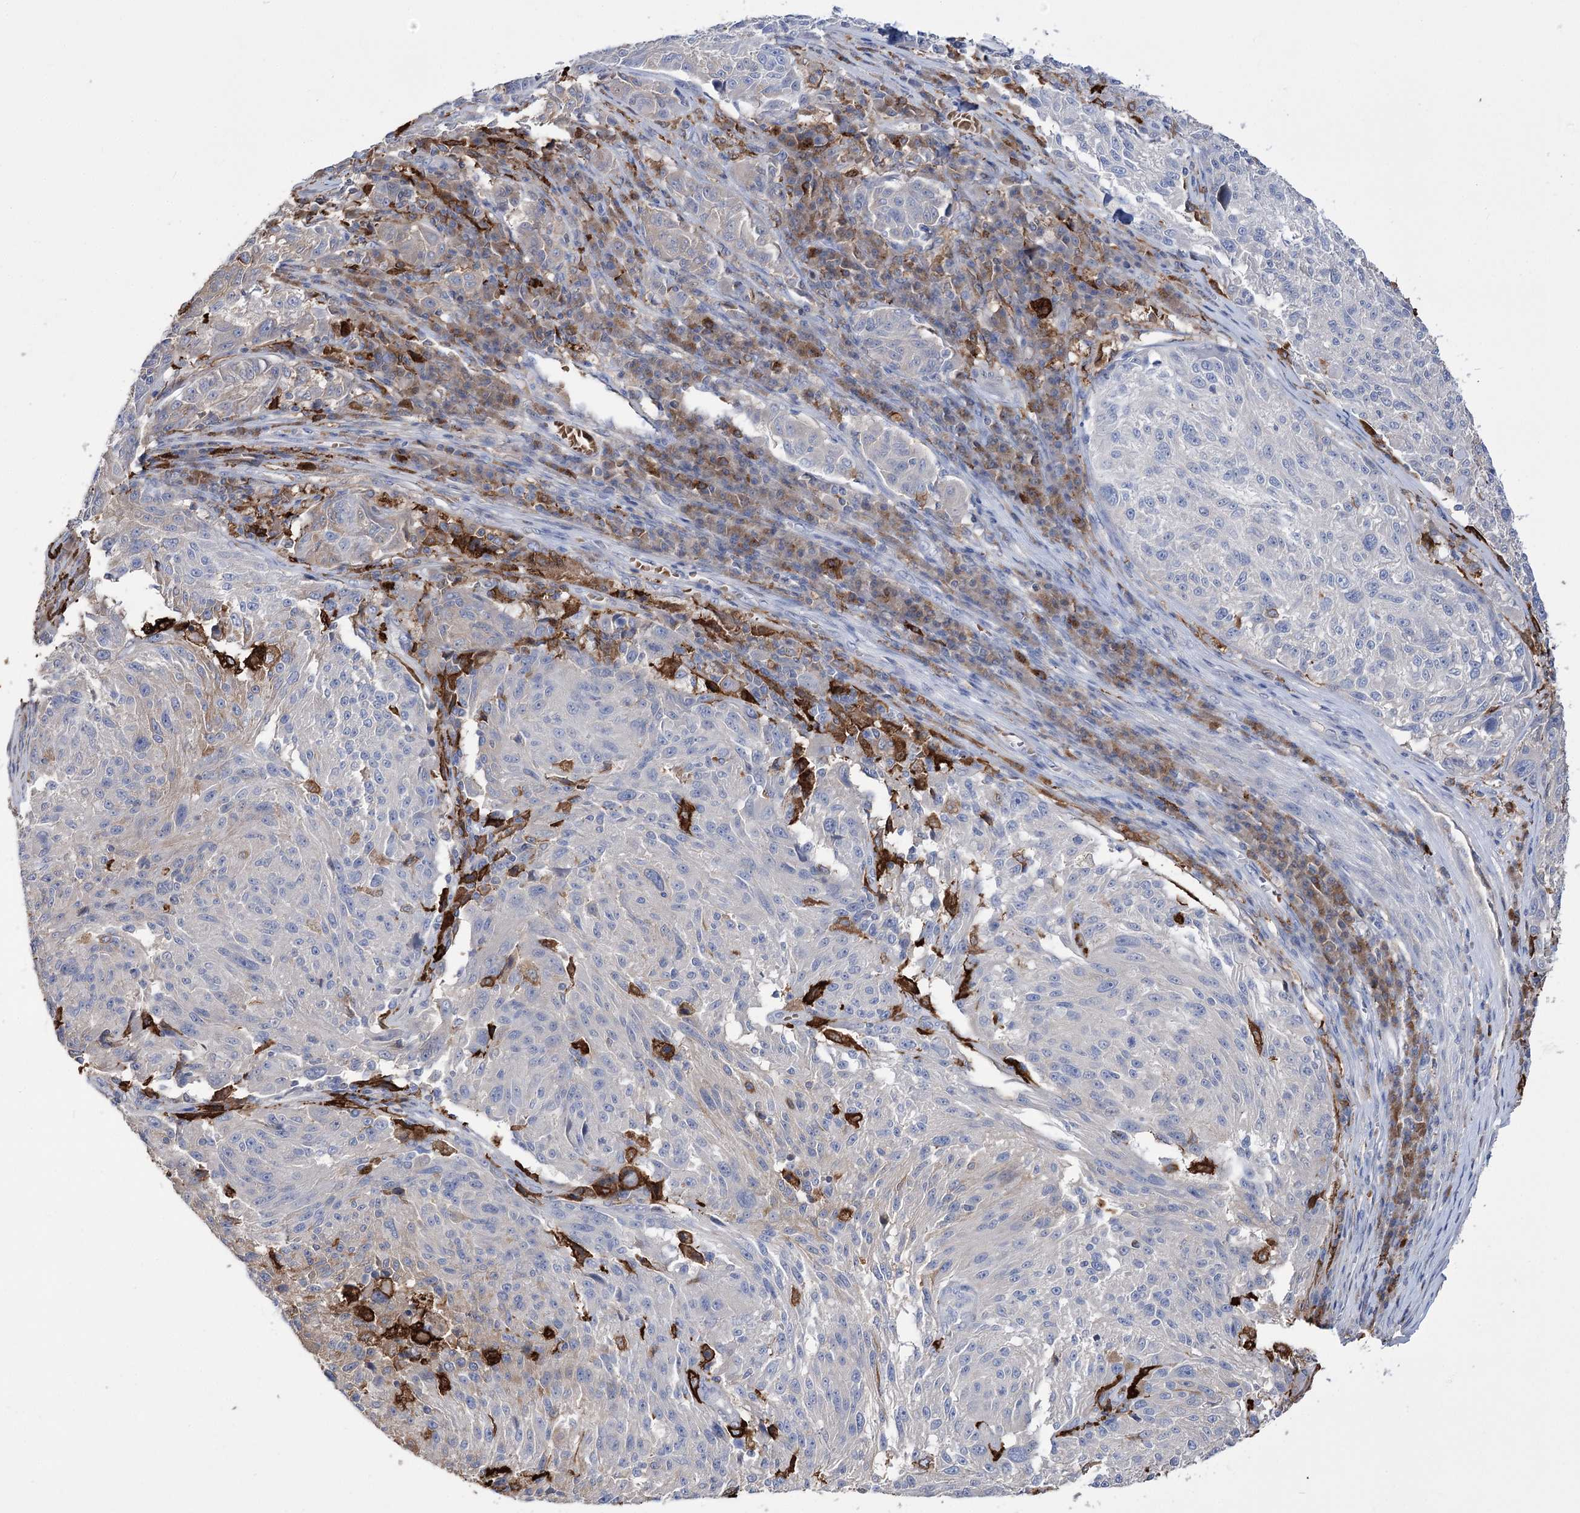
{"staining": {"intensity": "negative", "quantity": "none", "location": "none"}, "tissue": "melanoma", "cell_type": "Tumor cells", "image_type": "cancer", "snomed": [{"axis": "morphology", "description": "Malignant melanoma, NOS"}, {"axis": "topography", "description": "Skin"}], "caption": "This is a image of IHC staining of melanoma, which shows no positivity in tumor cells. Brightfield microscopy of IHC stained with DAB (3,3'-diaminobenzidine) (brown) and hematoxylin (blue), captured at high magnification.", "gene": "ZNF622", "patient": {"sex": "male", "age": 53}}